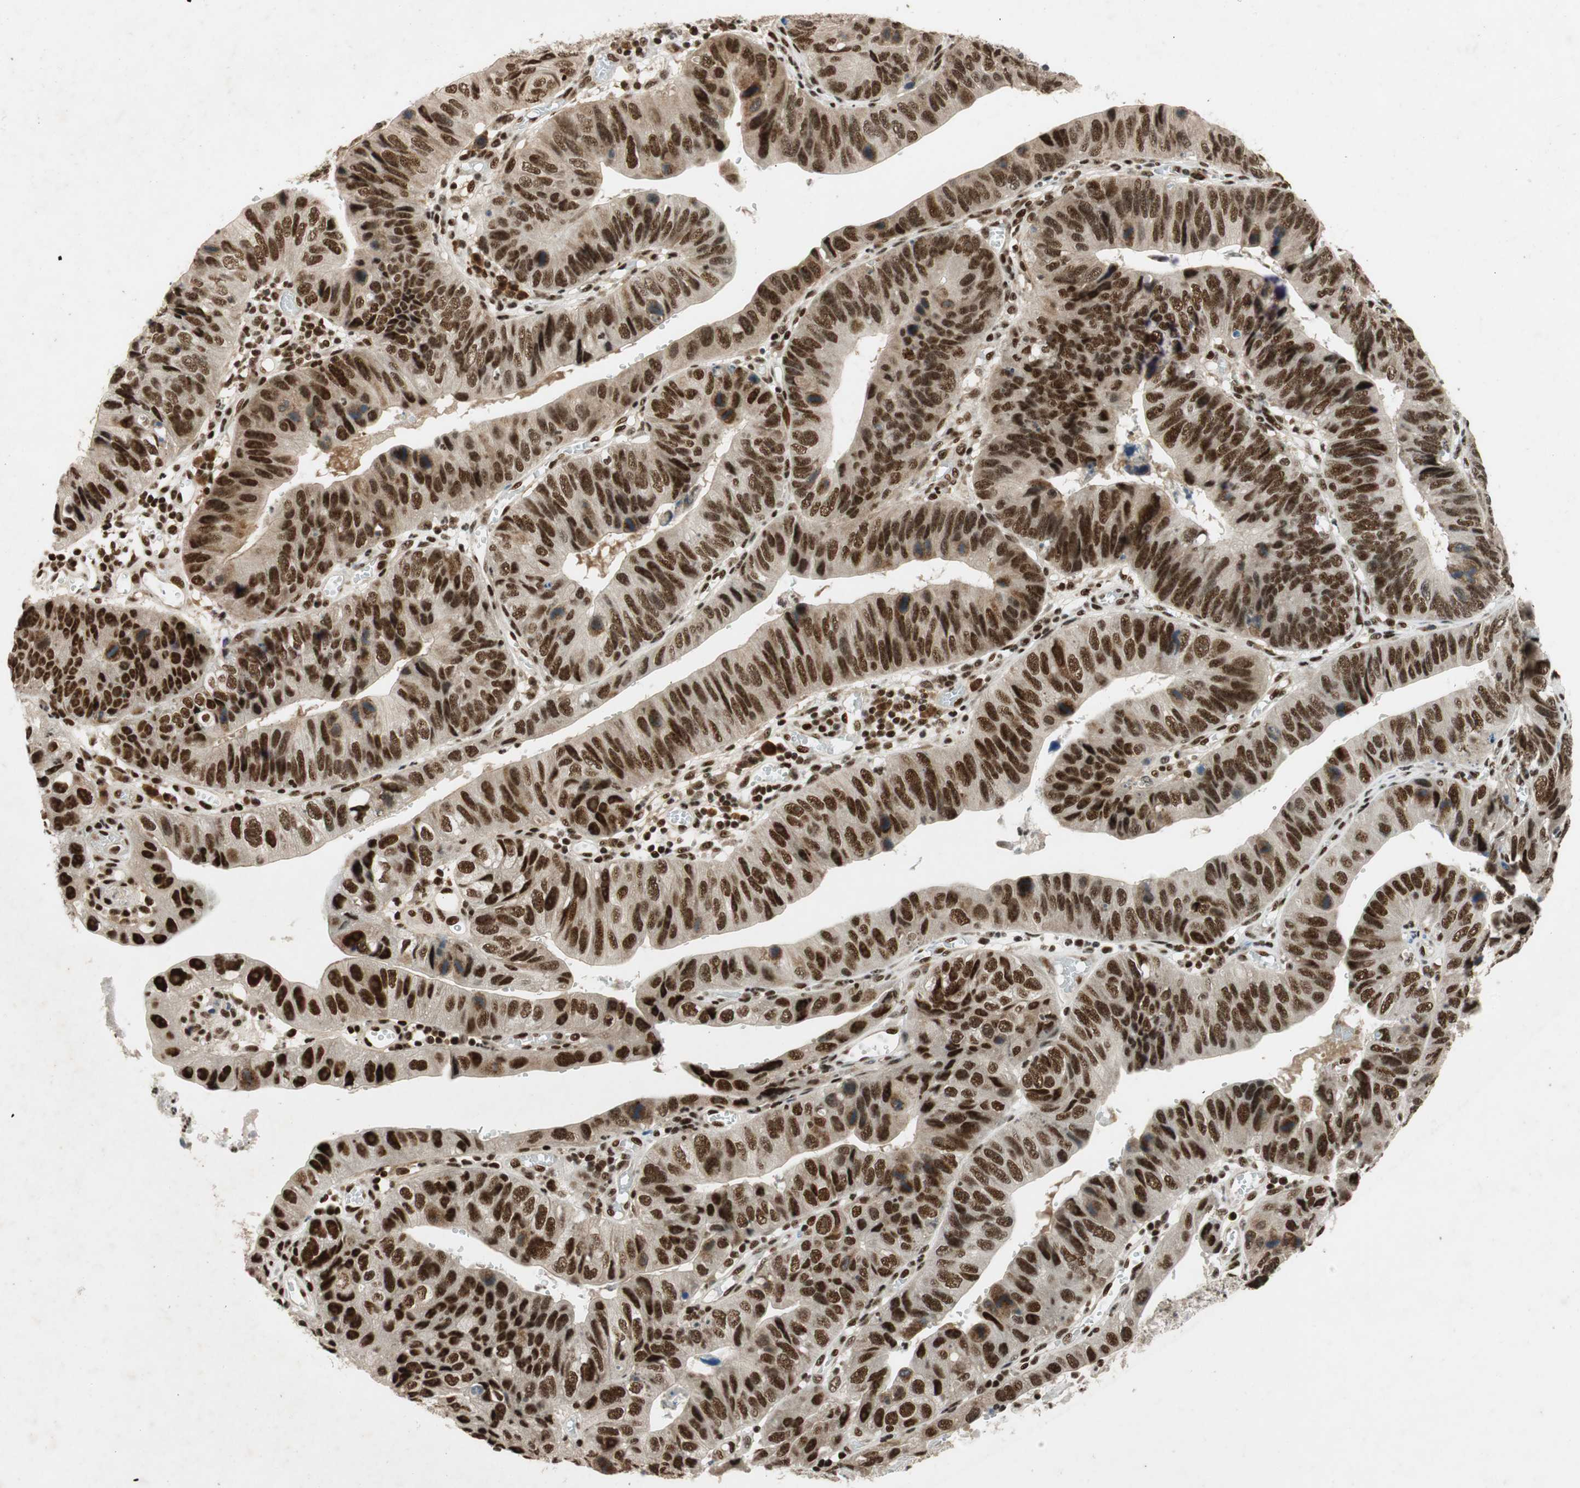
{"staining": {"intensity": "strong", "quantity": ">75%", "location": "nuclear"}, "tissue": "stomach cancer", "cell_type": "Tumor cells", "image_type": "cancer", "snomed": [{"axis": "morphology", "description": "Adenocarcinoma, NOS"}, {"axis": "topography", "description": "Stomach"}], "caption": "There is high levels of strong nuclear expression in tumor cells of adenocarcinoma (stomach), as demonstrated by immunohistochemical staining (brown color).", "gene": "NCBP3", "patient": {"sex": "male", "age": 59}}